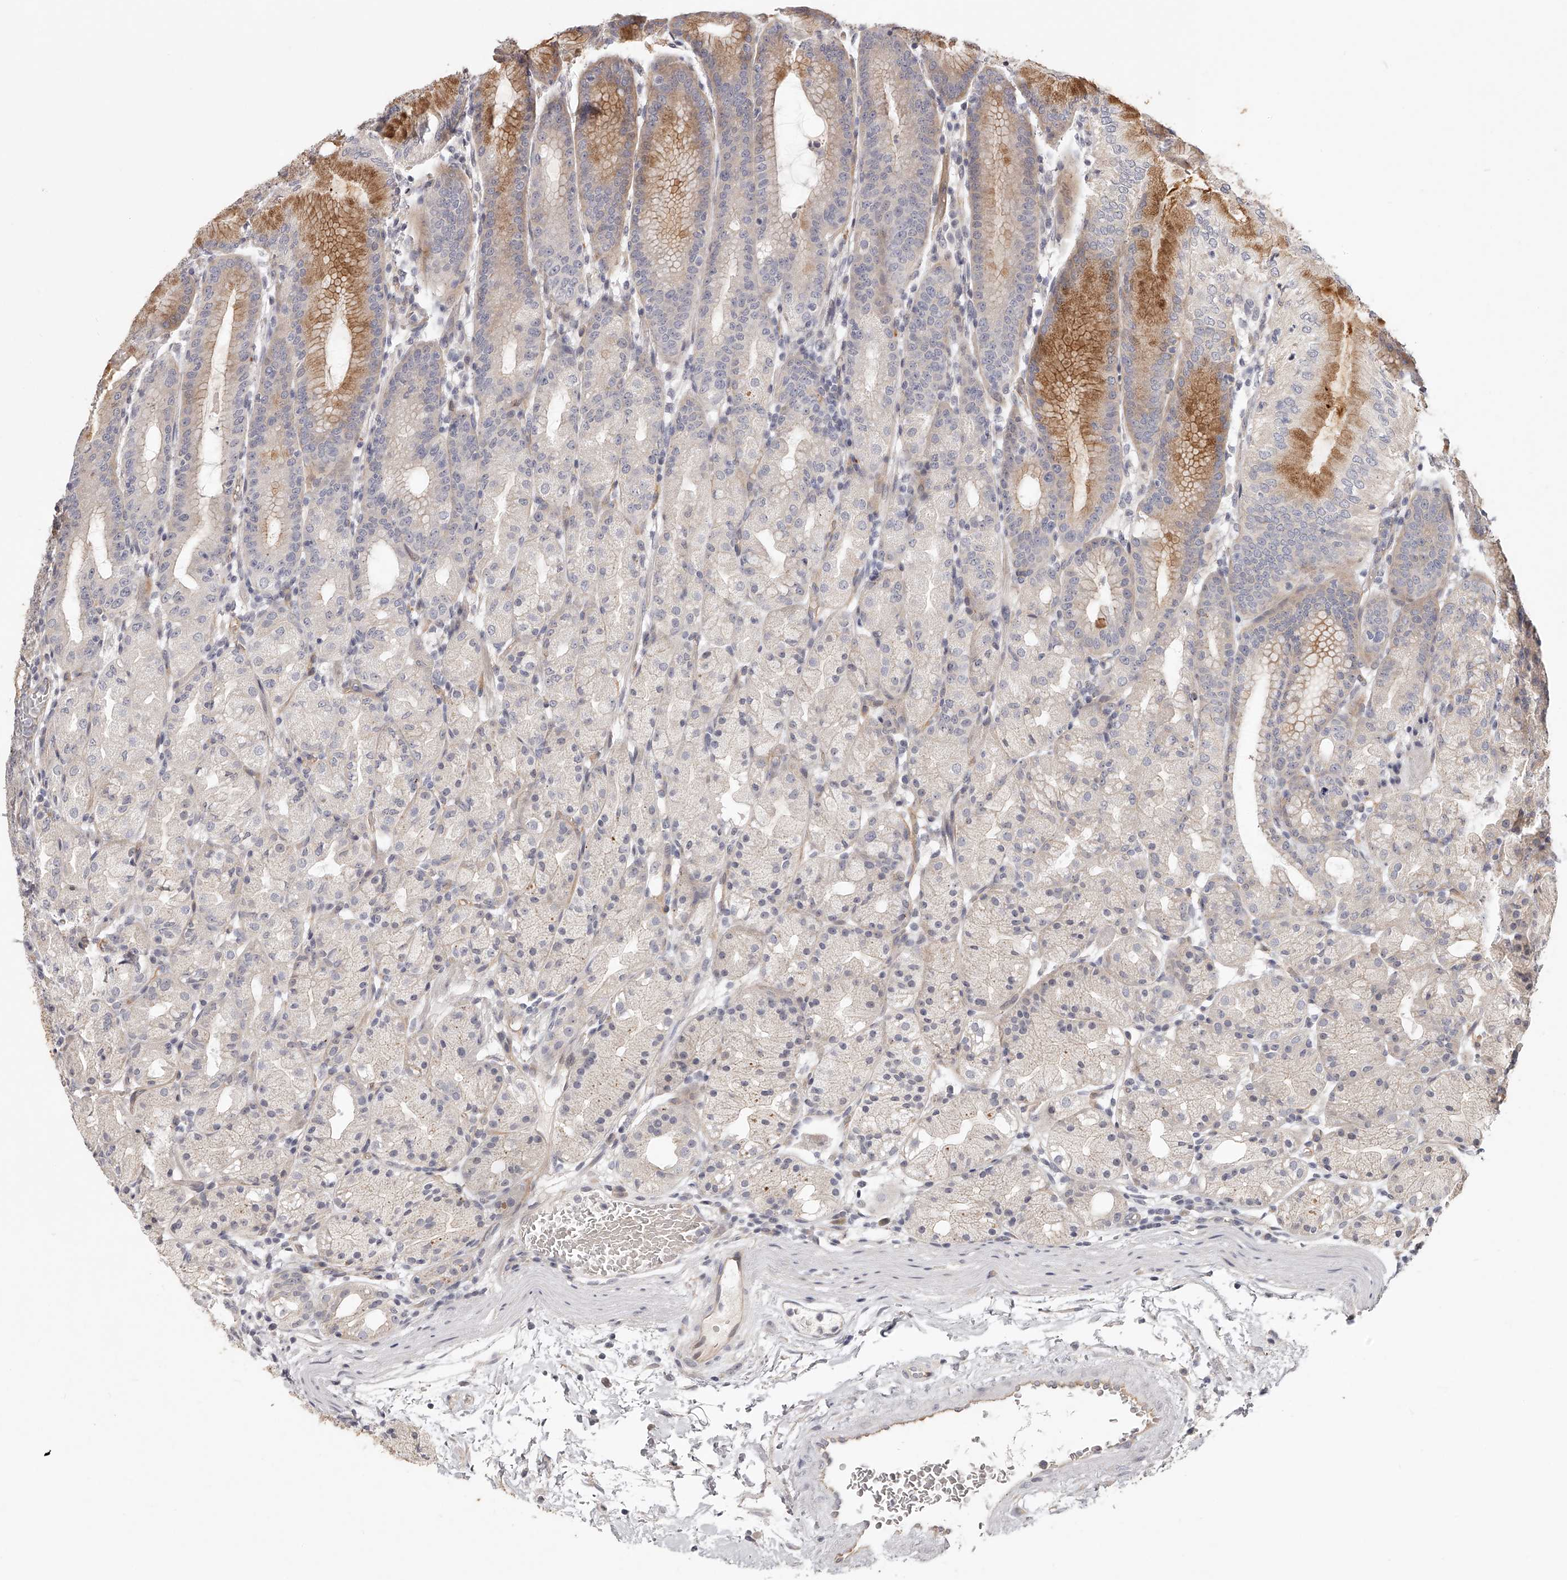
{"staining": {"intensity": "moderate", "quantity": ">75%", "location": "cytoplasmic/membranous"}, "tissue": "stomach", "cell_type": "Glandular cells", "image_type": "normal", "snomed": [{"axis": "morphology", "description": "Normal tissue, NOS"}, {"axis": "topography", "description": "Stomach, upper"}], "caption": "There is medium levels of moderate cytoplasmic/membranous staining in glandular cells of normal stomach, as demonstrated by immunohistochemical staining (brown color).", "gene": "ZNF582", "patient": {"sex": "male", "age": 48}}